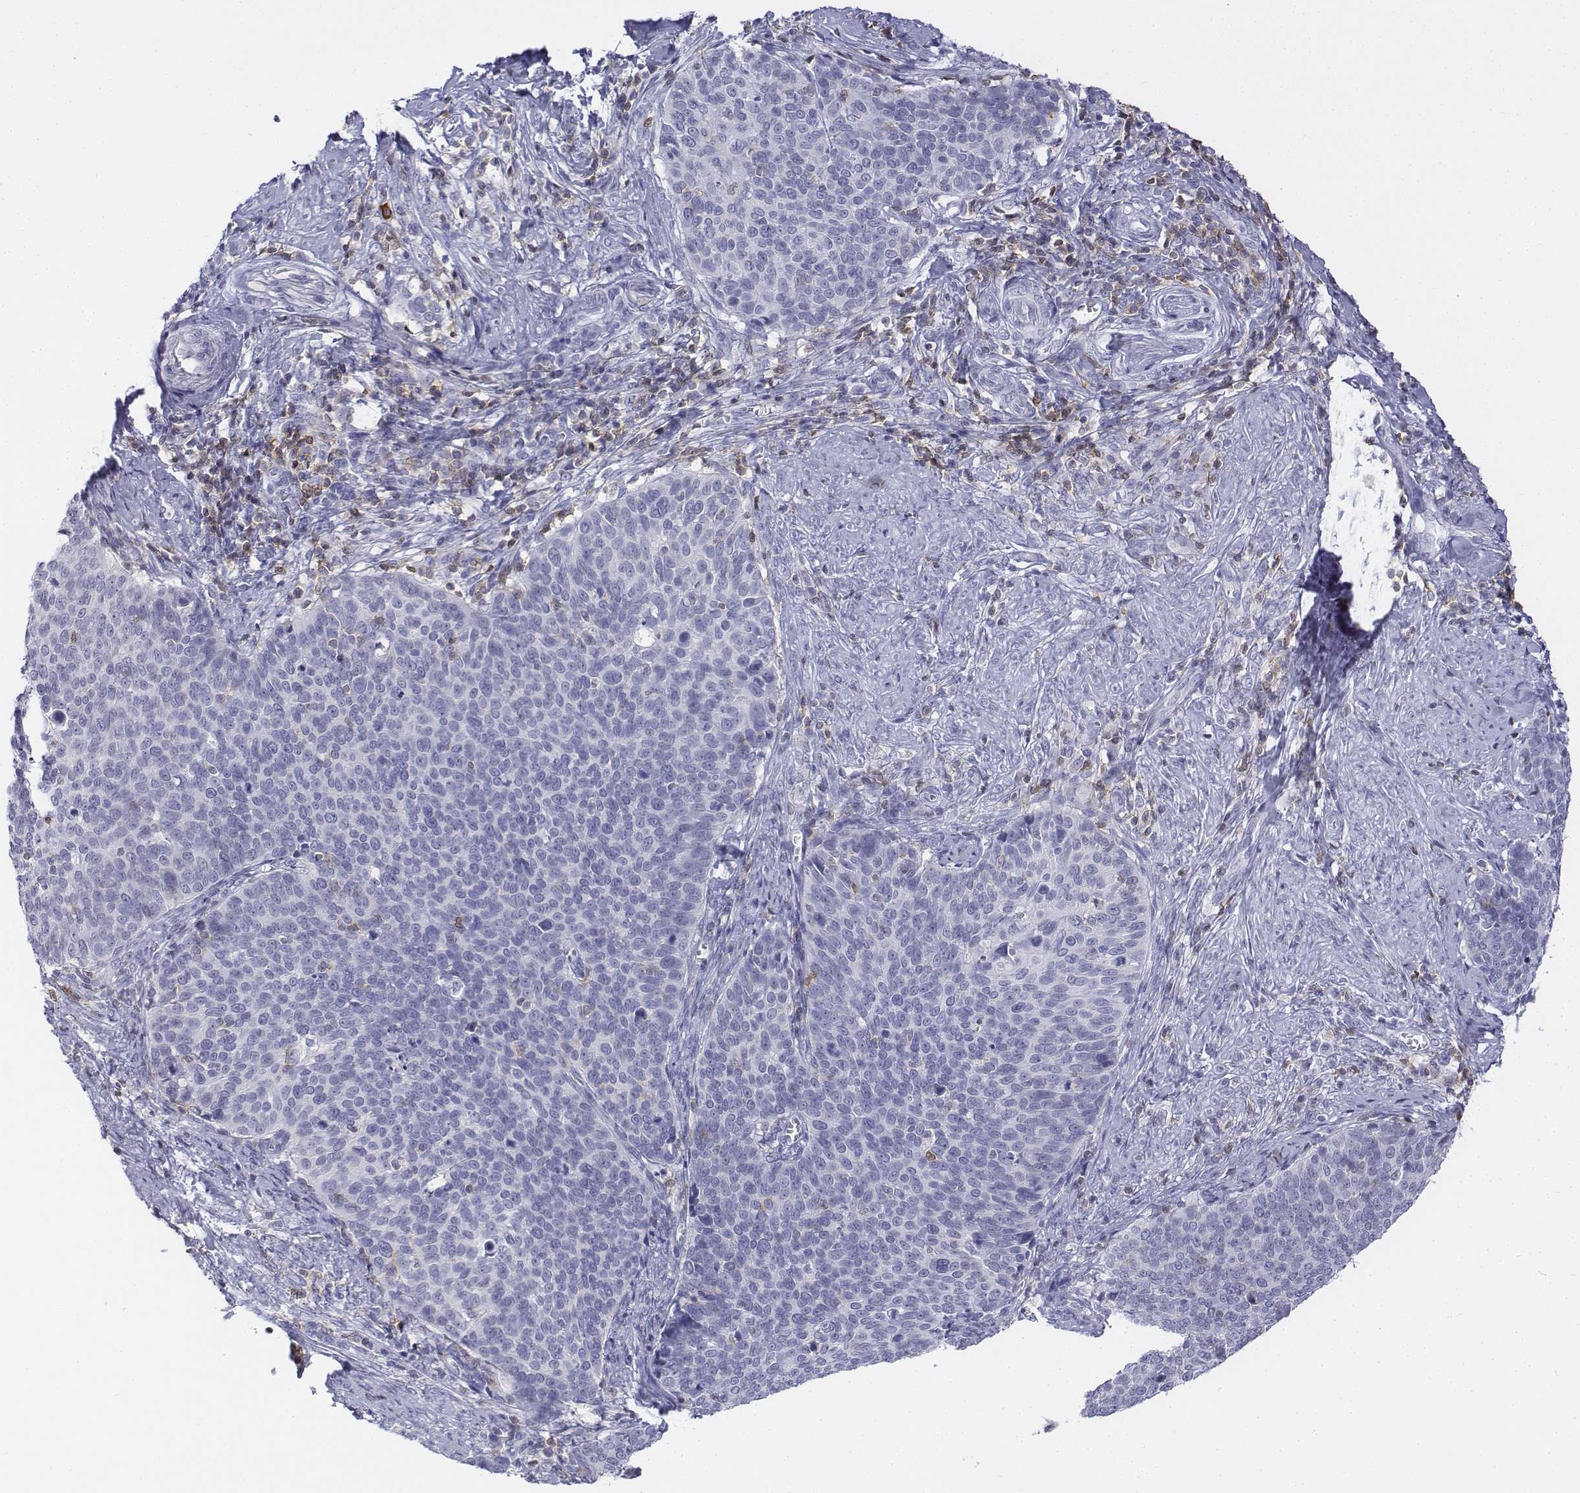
{"staining": {"intensity": "negative", "quantity": "none", "location": "none"}, "tissue": "cervical cancer", "cell_type": "Tumor cells", "image_type": "cancer", "snomed": [{"axis": "morphology", "description": "Normal tissue, NOS"}, {"axis": "morphology", "description": "Squamous cell carcinoma, NOS"}, {"axis": "topography", "description": "Cervix"}], "caption": "Tumor cells show no significant staining in cervical cancer (squamous cell carcinoma).", "gene": "CD3E", "patient": {"sex": "female", "age": 39}}